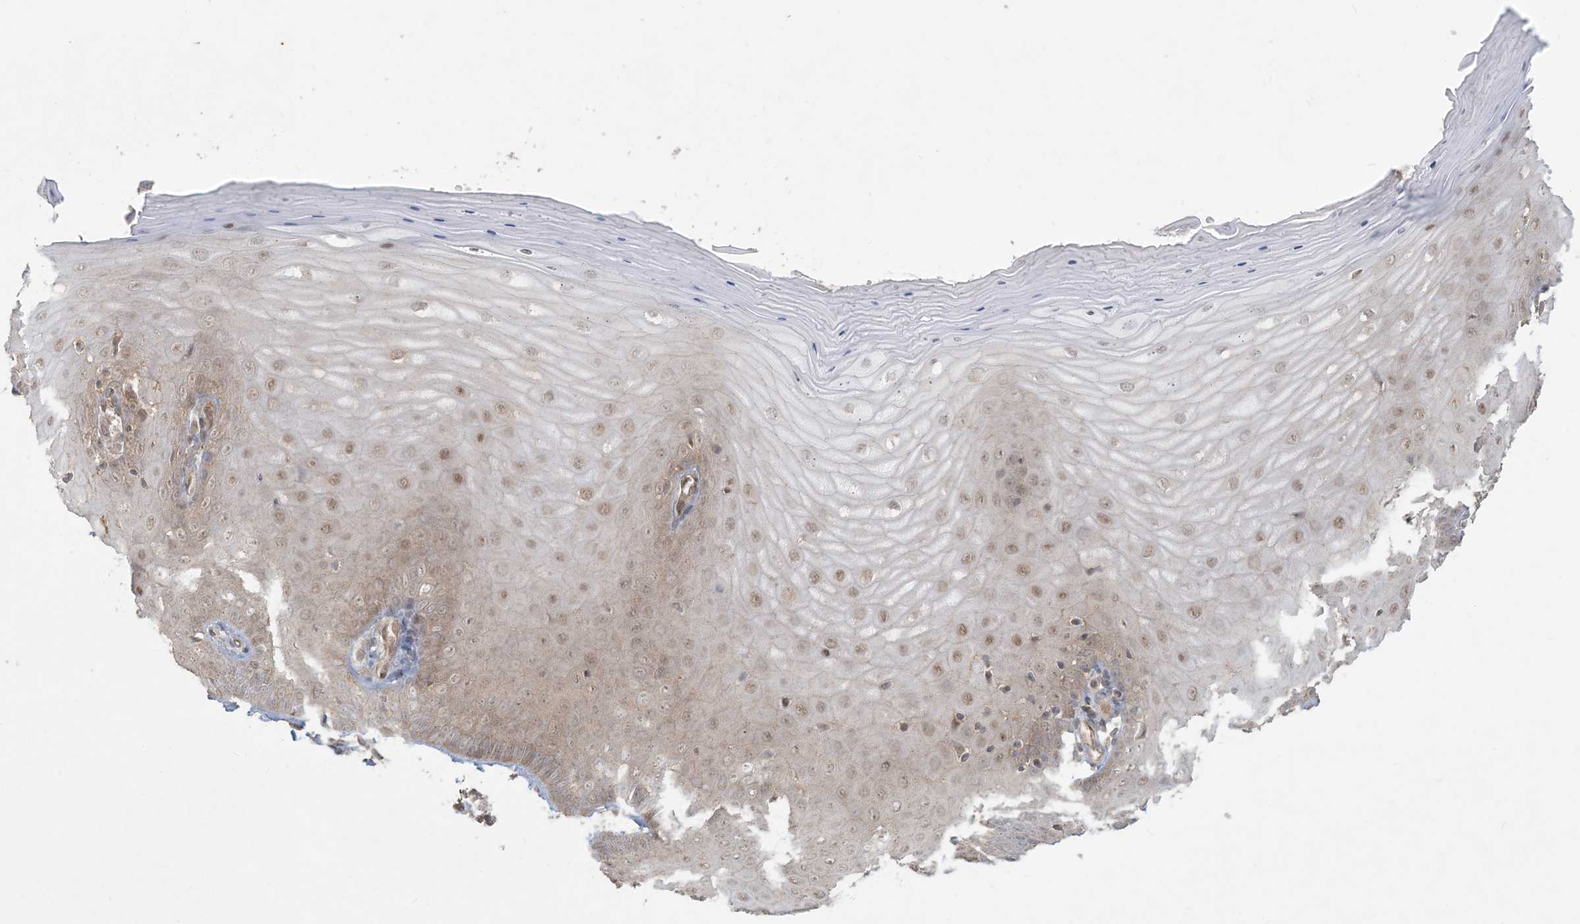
{"staining": {"intensity": "weak", "quantity": ">75%", "location": "cytoplasmic/membranous"}, "tissue": "cervix", "cell_type": "Glandular cells", "image_type": "normal", "snomed": [{"axis": "morphology", "description": "Normal tissue, NOS"}, {"axis": "topography", "description": "Cervix"}], "caption": "Protein expression by immunohistochemistry shows weak cytoplasmic/membranous expression in approximately >75% of glandular cells in unremarkable cervix.", "gene": "BCORL1", "patient": {"sex": "female", "age": 55}}